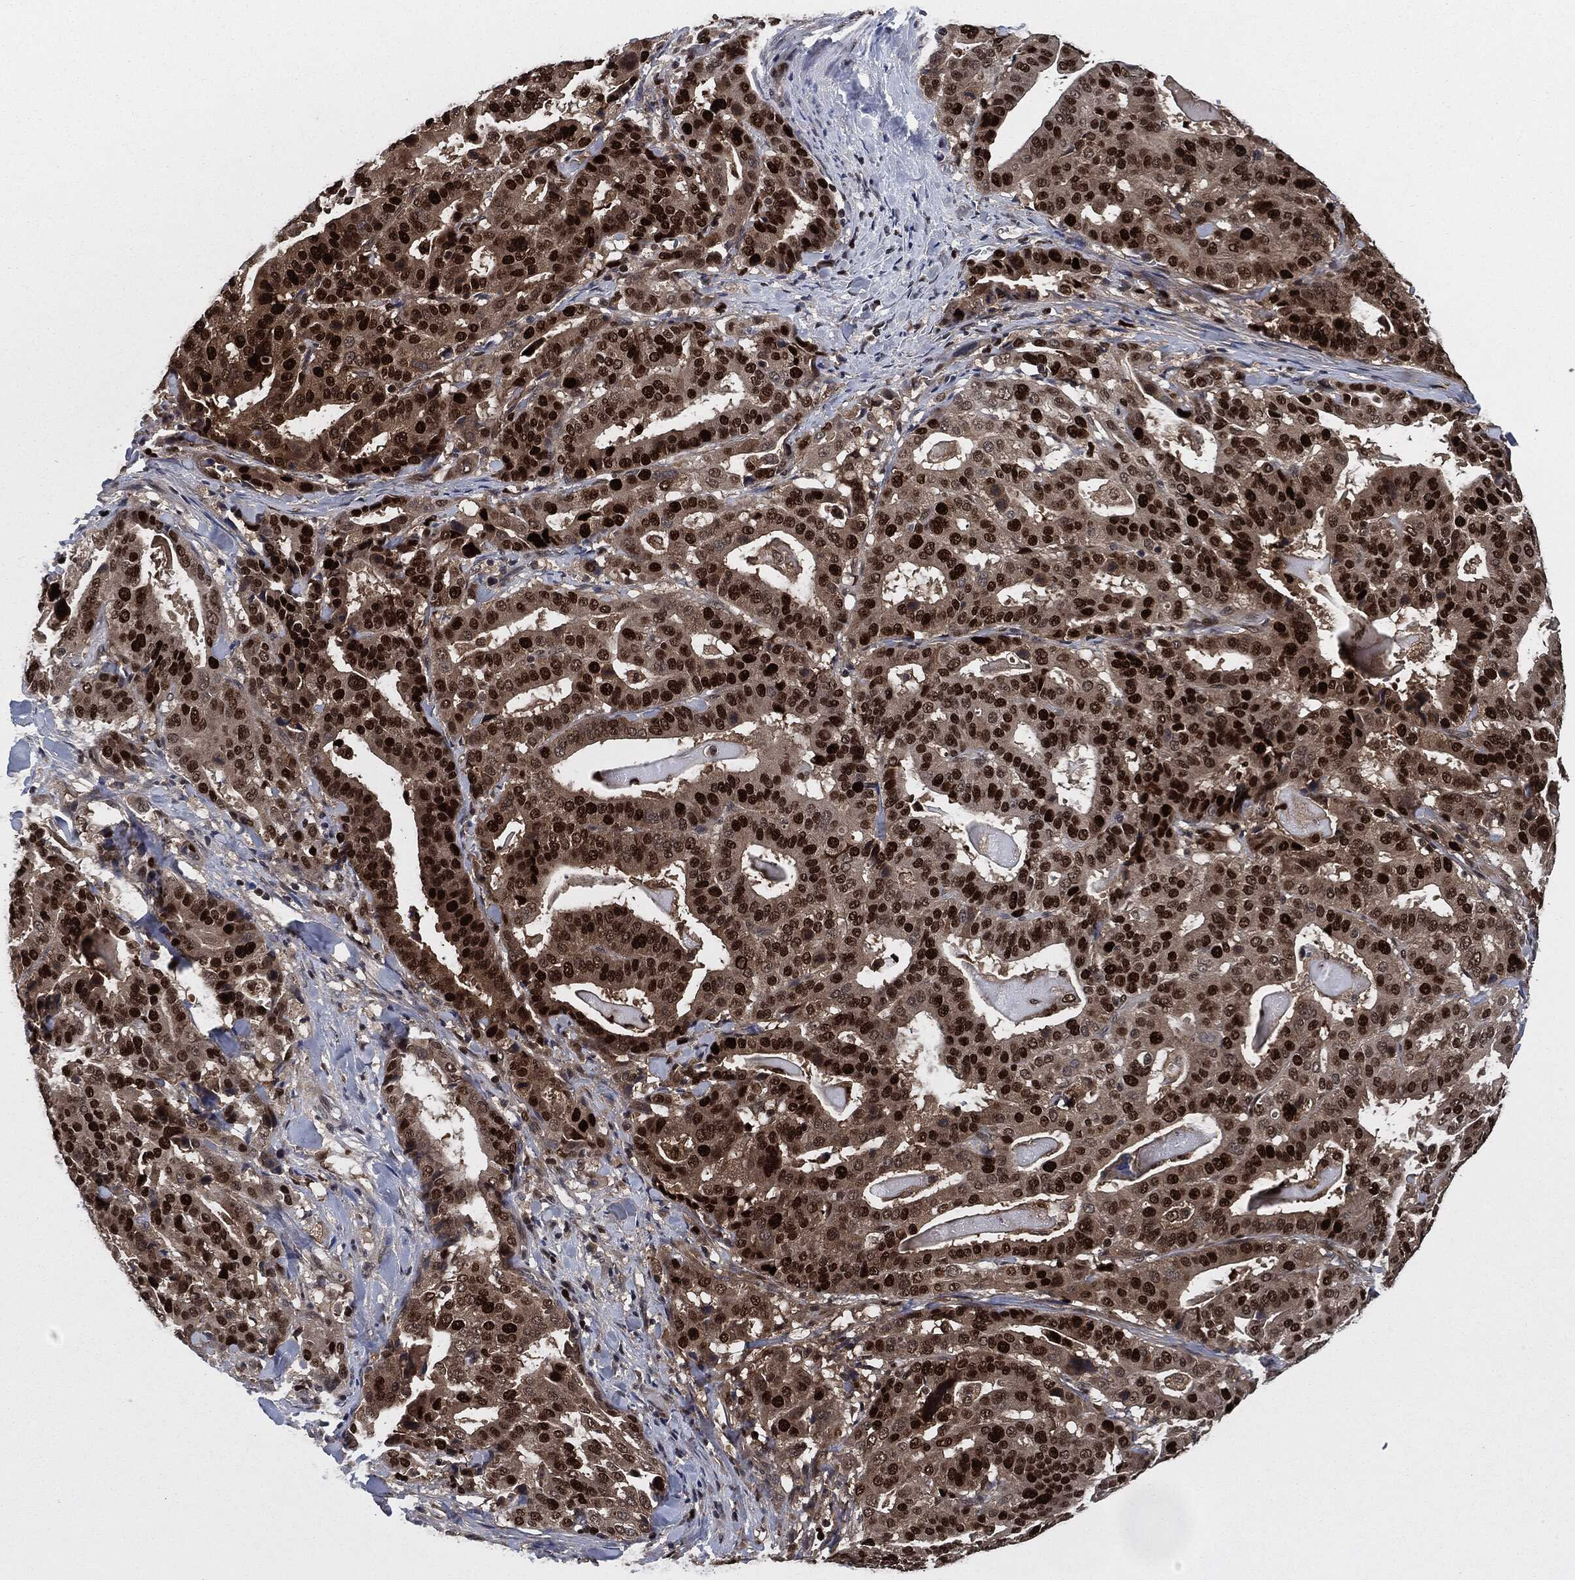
{"staining": {"intensity": "strong", "quantity": ">75%", "location": "nuclear"}, "tissue": "stomach cancer", "cell_type": "Tumor cells", "image_type": "cancer", "snomed": [{"axis": "morphology", "description": "Adenocarcinoma, NOS"}, {"axis": "topography", "description": "Stomach"}], "caption": "There is high levels of strong nuclear expression in tumor cells of stomach adenocarcinoma, as demonstrated by immunohistochemical staining (brown color).", "gene": "PCNA", "patient": {"sex": "male", "age": 48}}